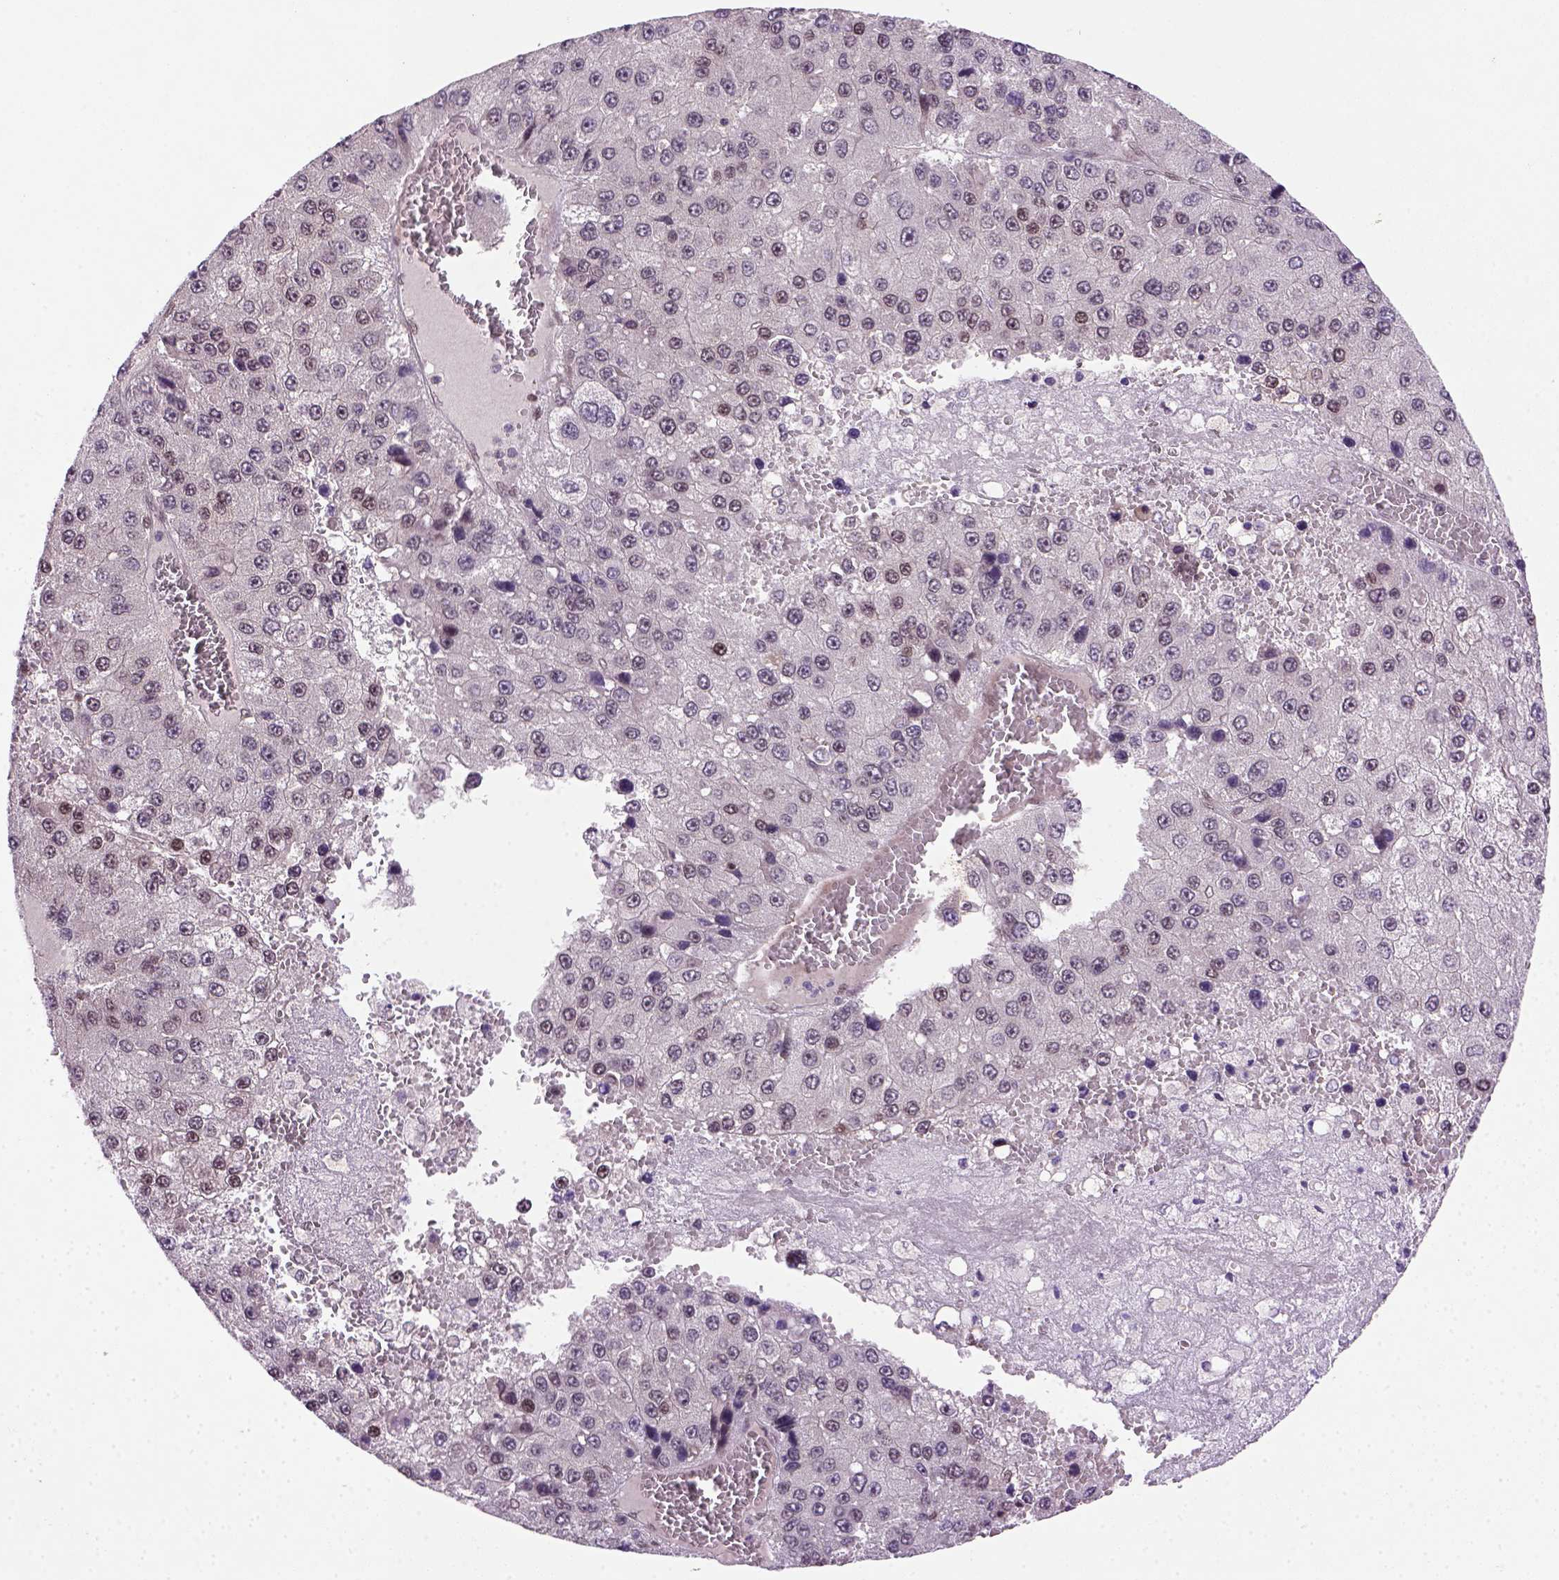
{"staining": {"intensity": "weak", "quantity": "25%-75%", "location": "nuclear"}, "tissue": "liver cancer", "cell_type": "Tumor cells", "image_type": "cancer", "snomed": [{"axis": "morphology", "description": "Carcinoma, Hepatocellular, NOS"}, {"axis": "topography", "description": "Liver"}], "caption": "Weak nuclear expression is identified in about 25%-75% of tumor cells in liver cancer (hepatocellular carcinoma). (IHC, brightfield microscopy, high magnification).", "gene": "MGMT", "patient": {"sex": "female", "age": 73}}